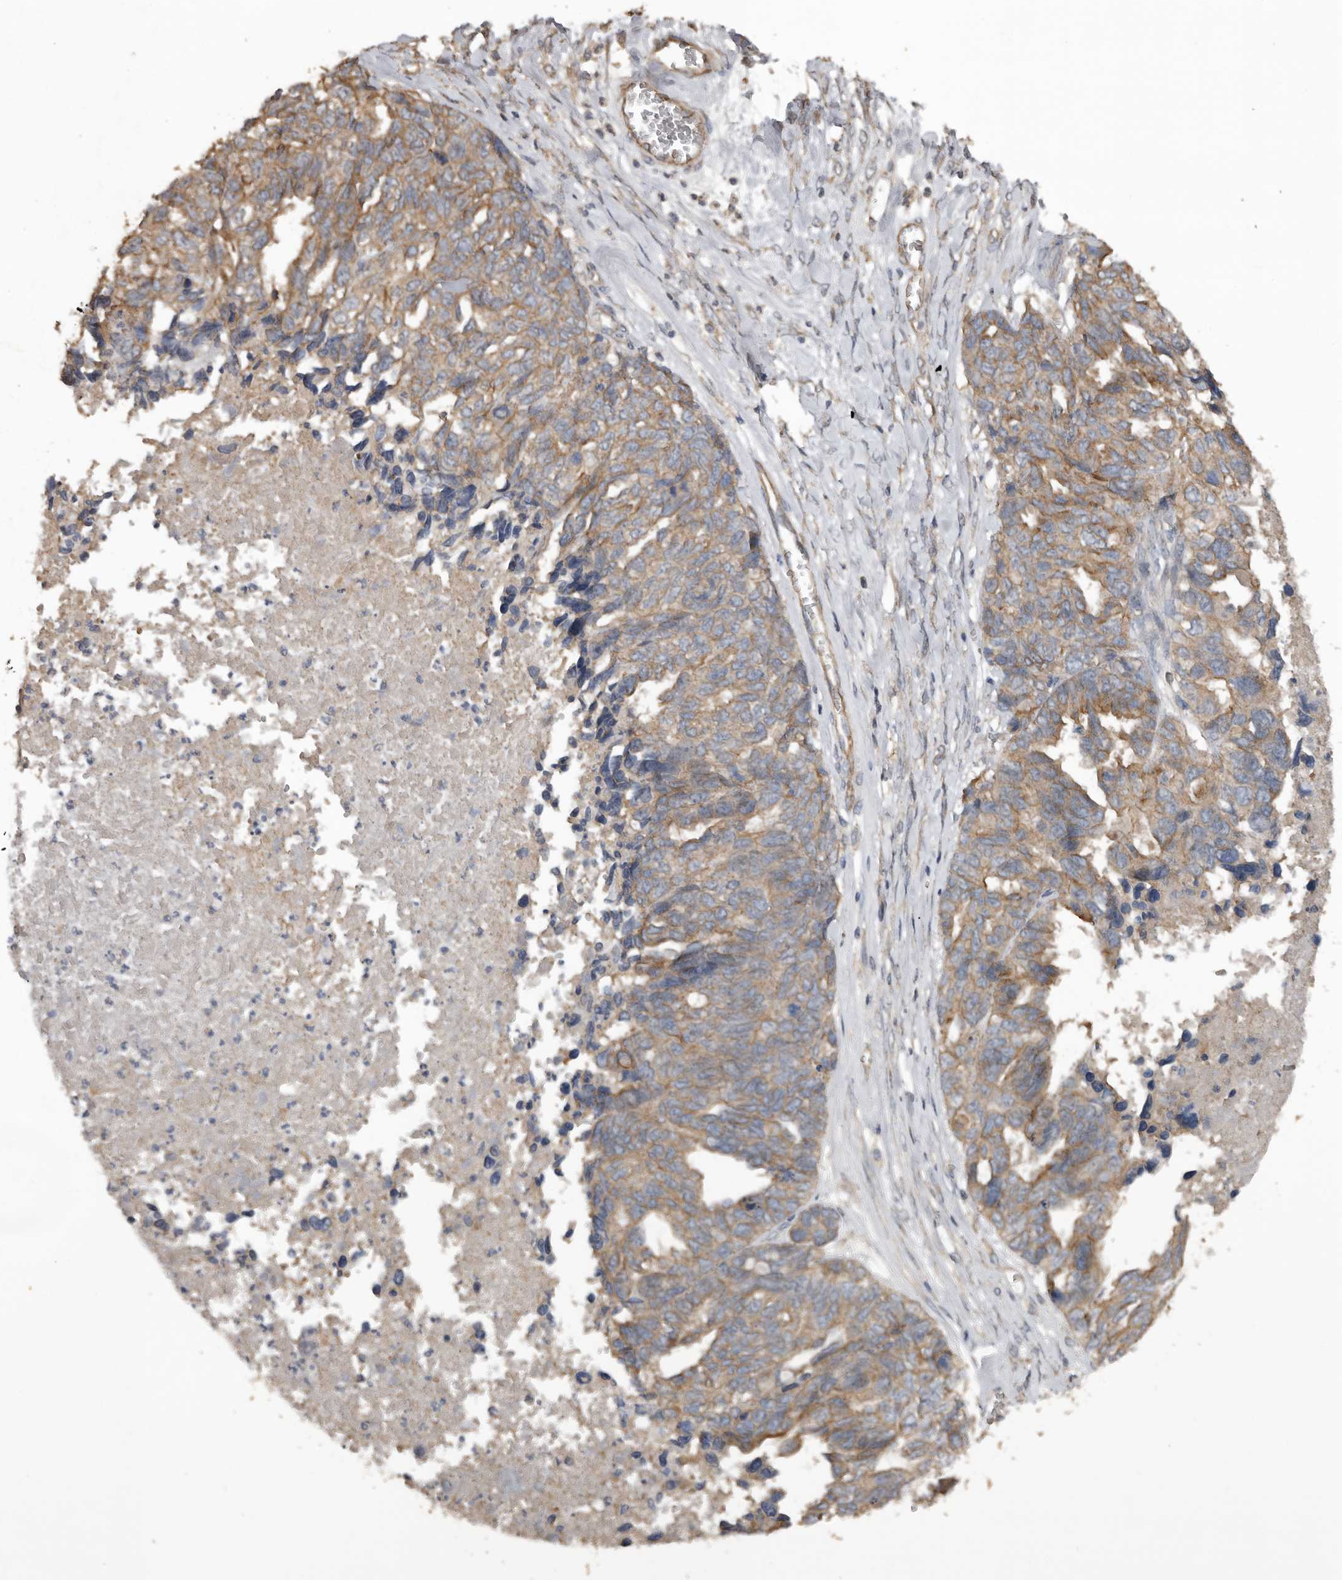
{"staining": {"intensity": "moderate", "quantity": "25%-75%", "location": "cytoplasmic/membranous"}, "tissue": "ovarian cancer", "cell_type": "Tumor cells", "image_type": "cancer", "snomed": [{"axis": "morphology", "description": "Cystadenocarcinoma, serous, NOS"}, {"axis": "topography", "description": "Ovary"}], "caption": "Immunohistochemistry (DAB (3,3'-diaminobenzidine)) staining of human ovarian serous cystadenocarcinoma shows moderate cytoplasmic/membranous protein positivity in about 25%-75% of tumor cells.", "gene": "HYAL4", "patient": {"sex": "female", "age": 79}}